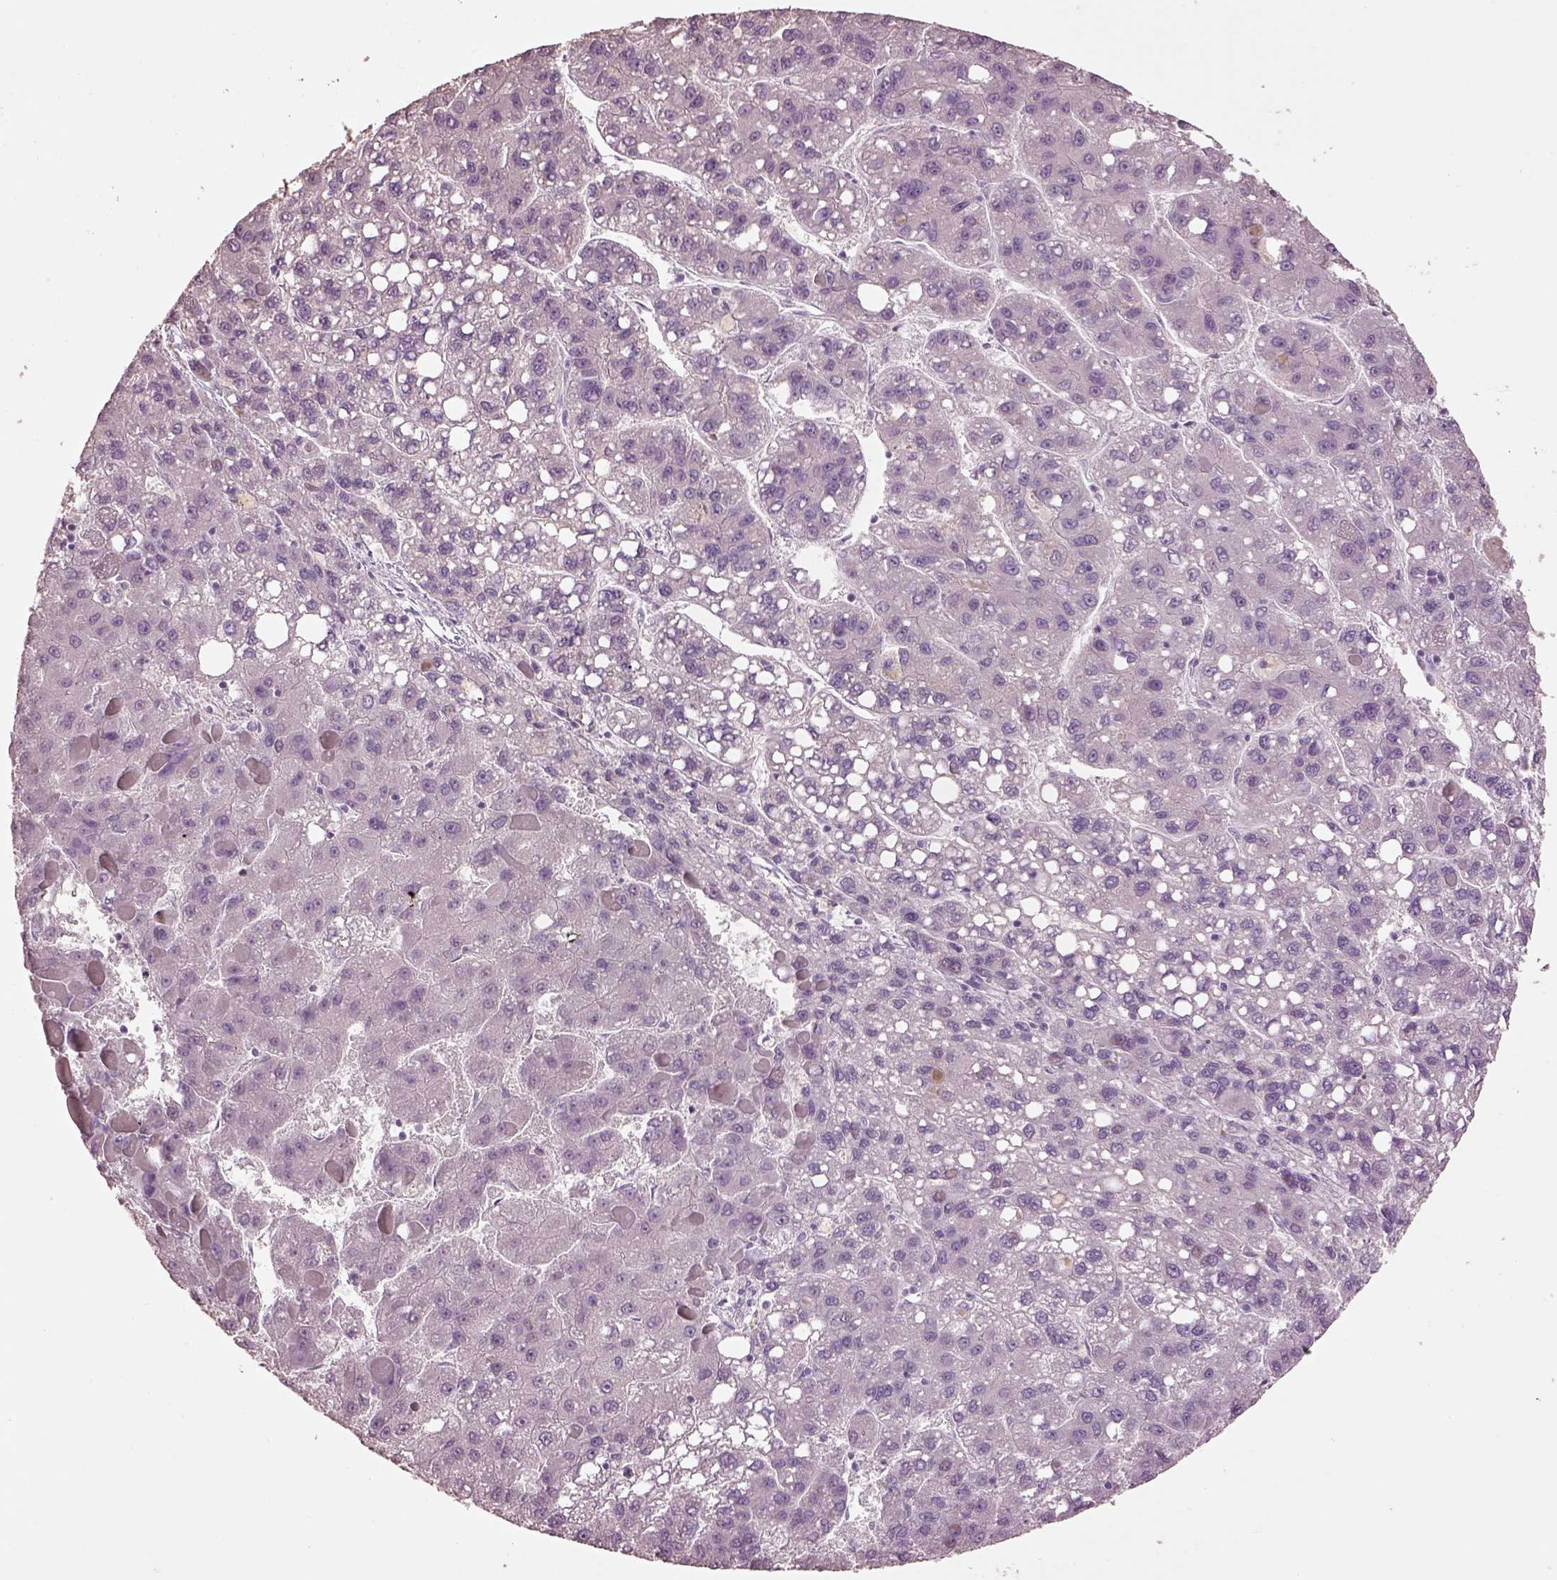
{"staining": {"intensity": "negative", "quantity": "none", "location": "none"}, "tissue": "liver cancer", "cell_type": "Tumor cells", "image_type": "cancer", "snomed": [{"axis": "morphology", "description": "Carcinoma, Hepatocellular, NOS"}, {"axis": "topography", "description": "Liver"}], "caption": "An image of human liver hepatocellular carcinoma is negative for staining in tumor cells.", "gene": "KCNIP3", "patient": {"sex": "female", "age": 82}}